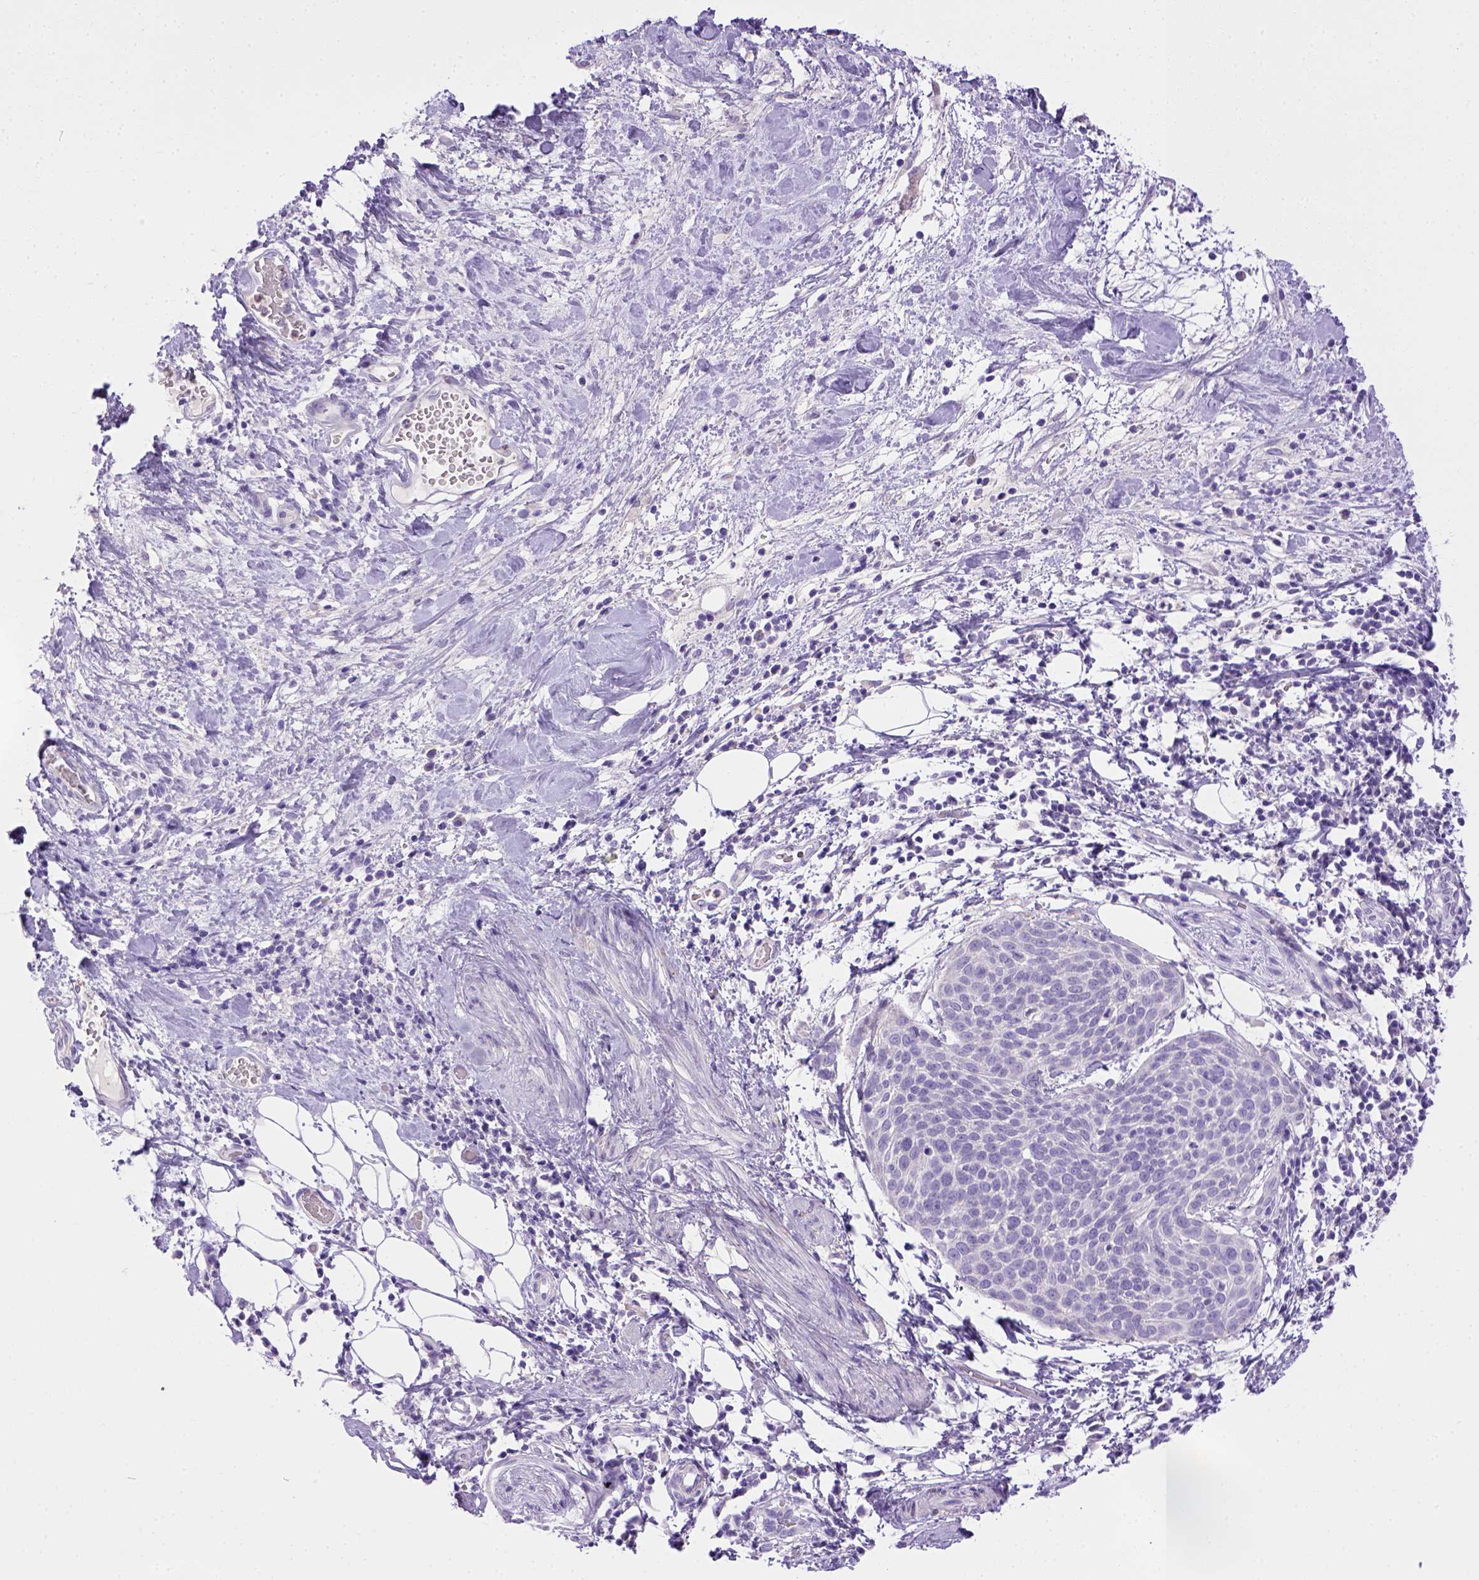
{"staining": {"intensity": "negative", "quantity": "none", "location": "none"}, "tissue": "cervical cancer", "cell_type": "Tumor cells", "image_type": "cancer", "snomed": [{"axis": "morphology", "description": "Squamous cell carcinoma, NOS"}, {"axis": "topography", "description": "Cervix"}], "caption": "This is a micrograph of immunohistochemistry staining of squamous cell carcinoma (cervical), which shows no positivity in tumor cells.", "gene": "BAAT", "patient": {"sex": "female", "age": 39}}